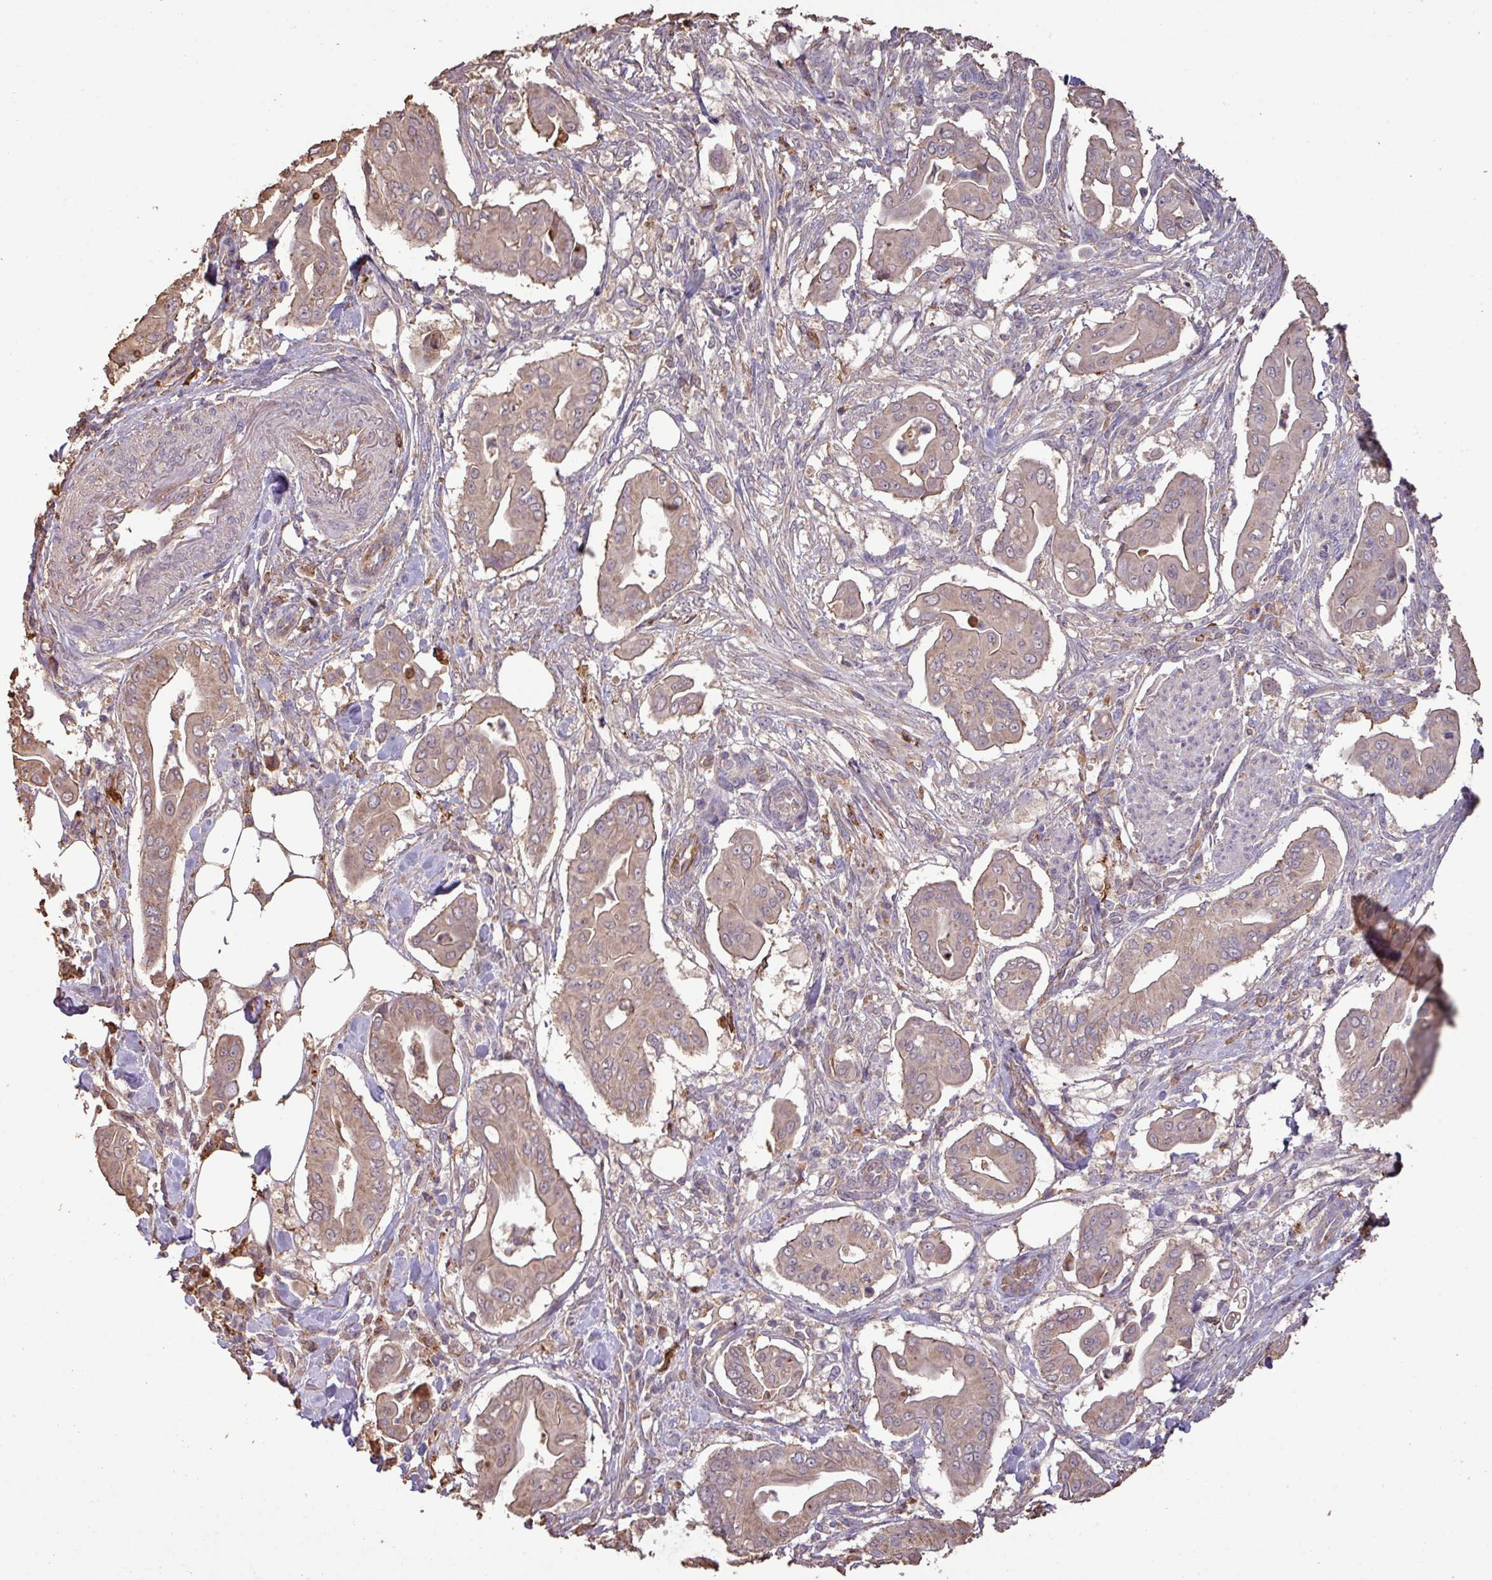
{"staining": {"intensity": "weak", "quantity": "25%-75%", "location": "cytoplasmic/membranous"}, "tissue": "pancreatic cancer", "cell_type": "Tumor cells", "image_type": "cancer", "snomed": [{"axis": "morphology", "description": "Adenocarcinoma, NOS"}, {"axis": "topography", "description": "Pancreas"}], "caption": "Immunohistochemistry (IHC) (DAB) staining of human adenocarcinoma (pancreatic) demonstrates weak cytoplasmic/membranous protein expression in about 25%-75% of tumor cells.", "gene": "CAMK2B", "patient": {"sex": "male", "age": 71}}